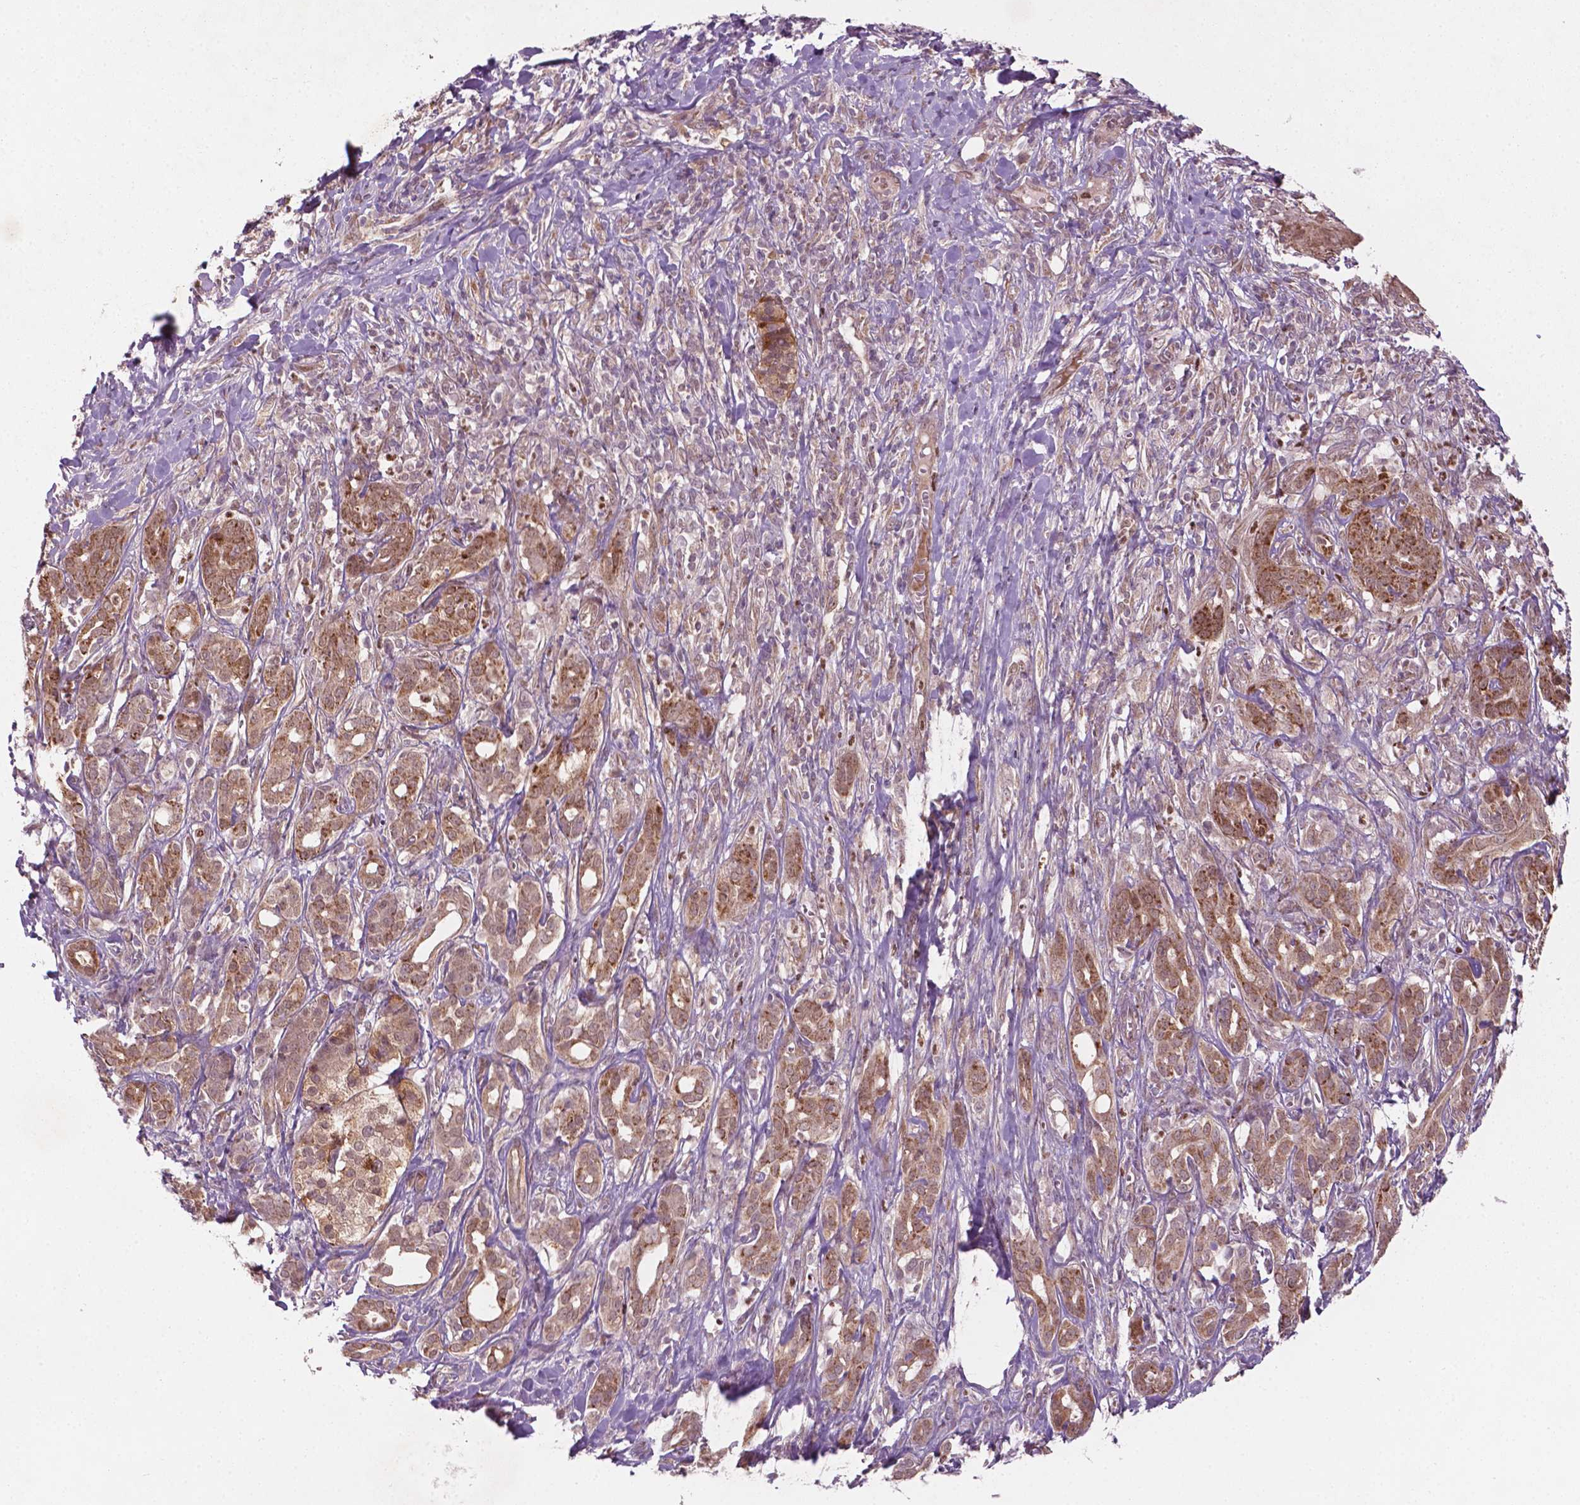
{"staining": {"intensity": "weak", "quantity": ">75%", "location": "cytoplasmic/membranous"}, "tissue": "pancreatic cancer", "cell_type": "Tumor cells", "image_type": "cancer", "snomed": [{"axis": "morphology", "description": "Adenocarcinoma, NOS"}, {"axis": "topography", "description": "Pancreas"}], "caption": "Pancreatic cancer (adenocarcinoma) stained for a protein shows weak cytoplasmic/membranous positivity in tumor cells.", "gene": "NFAT5", "patient": {"sex": "male", "age": 61}}